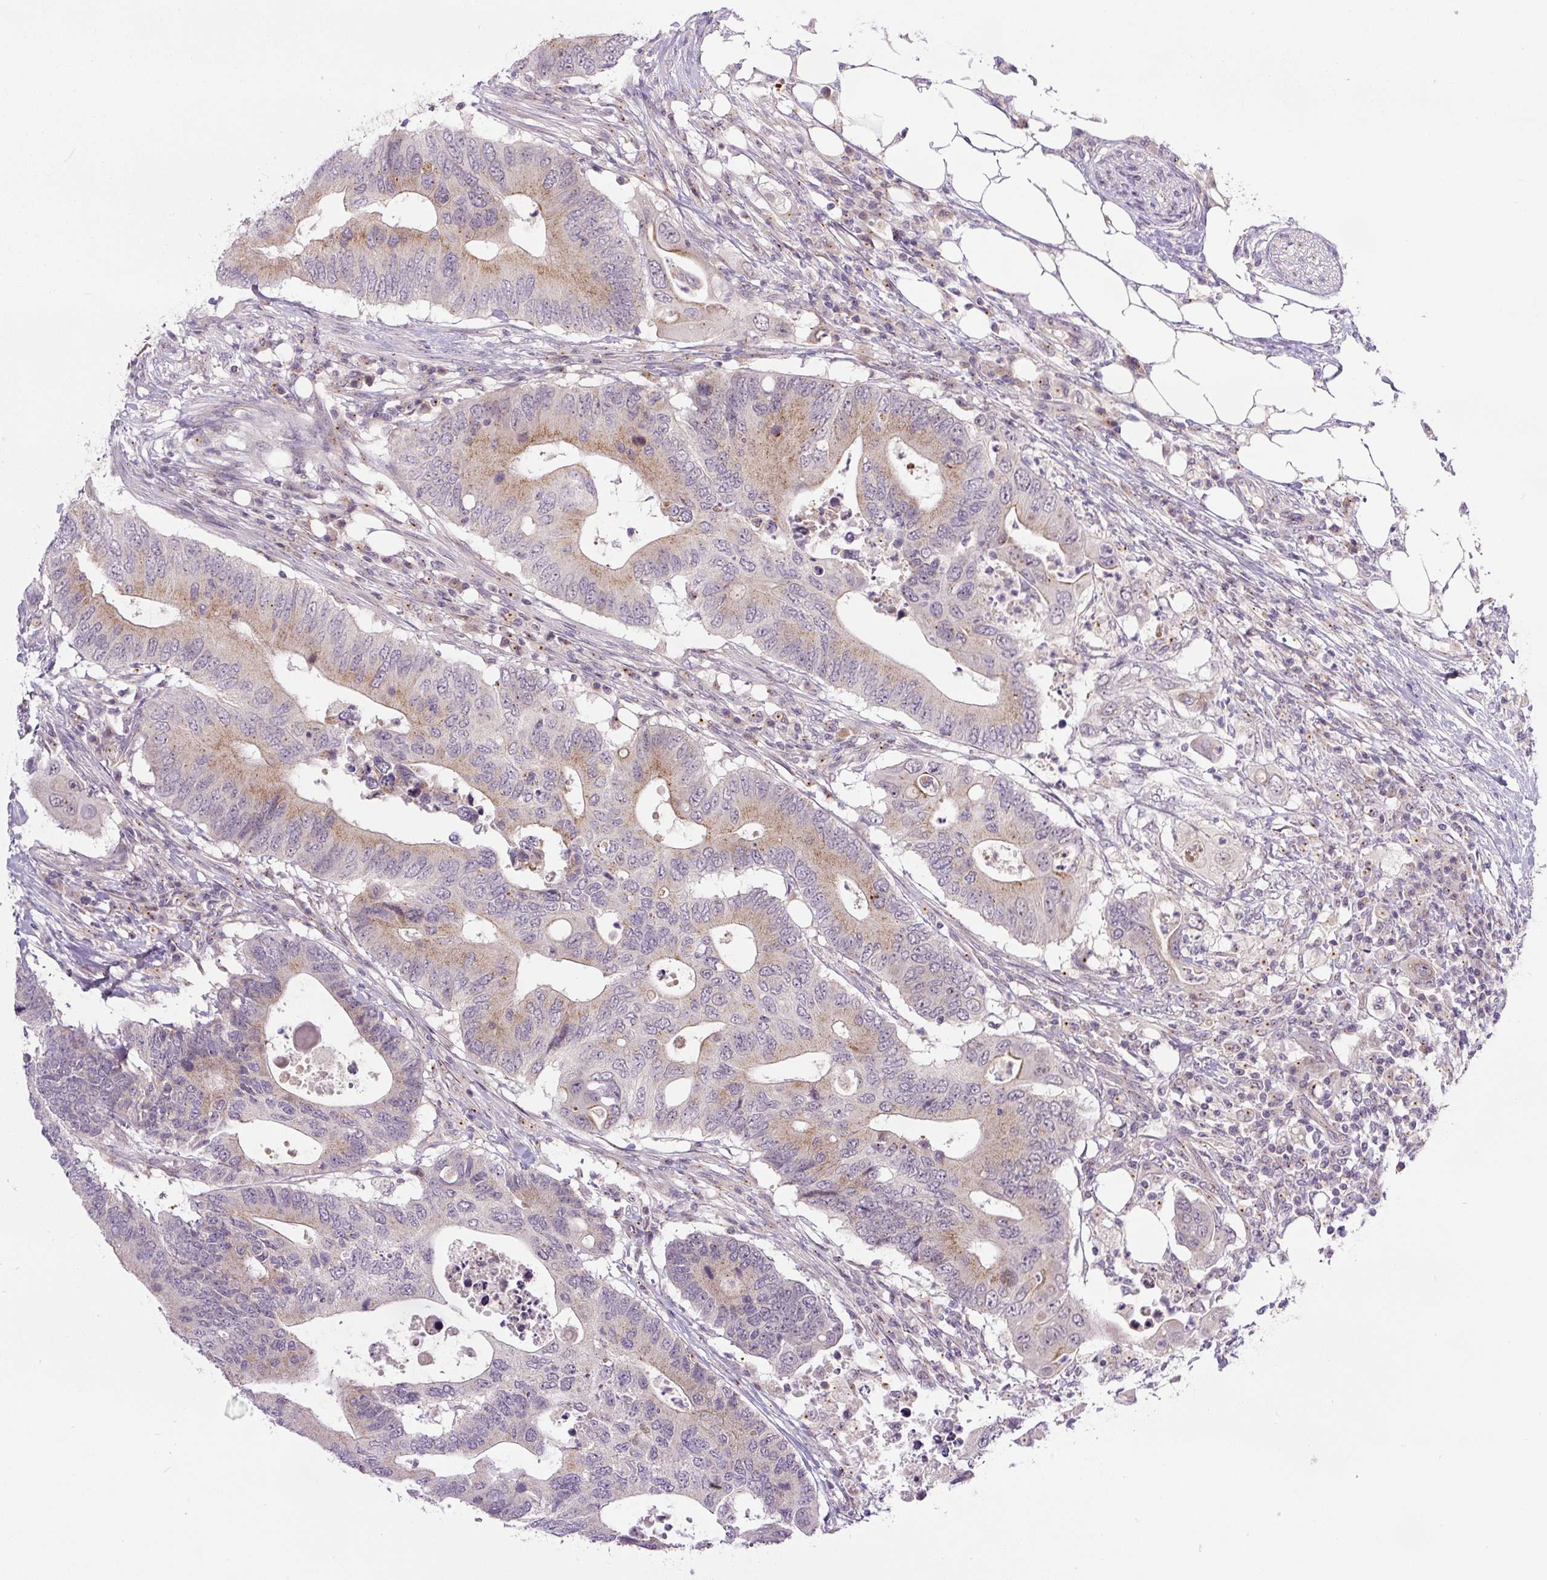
{"staining": {"intensity": "weak", "quantity": "25%-75%", "location": "cytoplasmic/membranous"}, "tissue": "colorectal cancer", "cell_type": "Tumor cells", "image_type": "cancer", "snomed": [{"axis": "morphology", "description": "Adenocarcinoma, NOS"}, {"axis": "topography", "description": "Colon"}], "caption": "Colorectal cancer (adenocarcinoma) tissue shows weak cytoplasmic/membranous staining in approximately 25%-75% of tumor cells Immunohistochemistry stains the protein of interest in brown and the nuclei are stained blue.", "gene": "PCM1", "patient": {"sex": "male", "age": 71}}